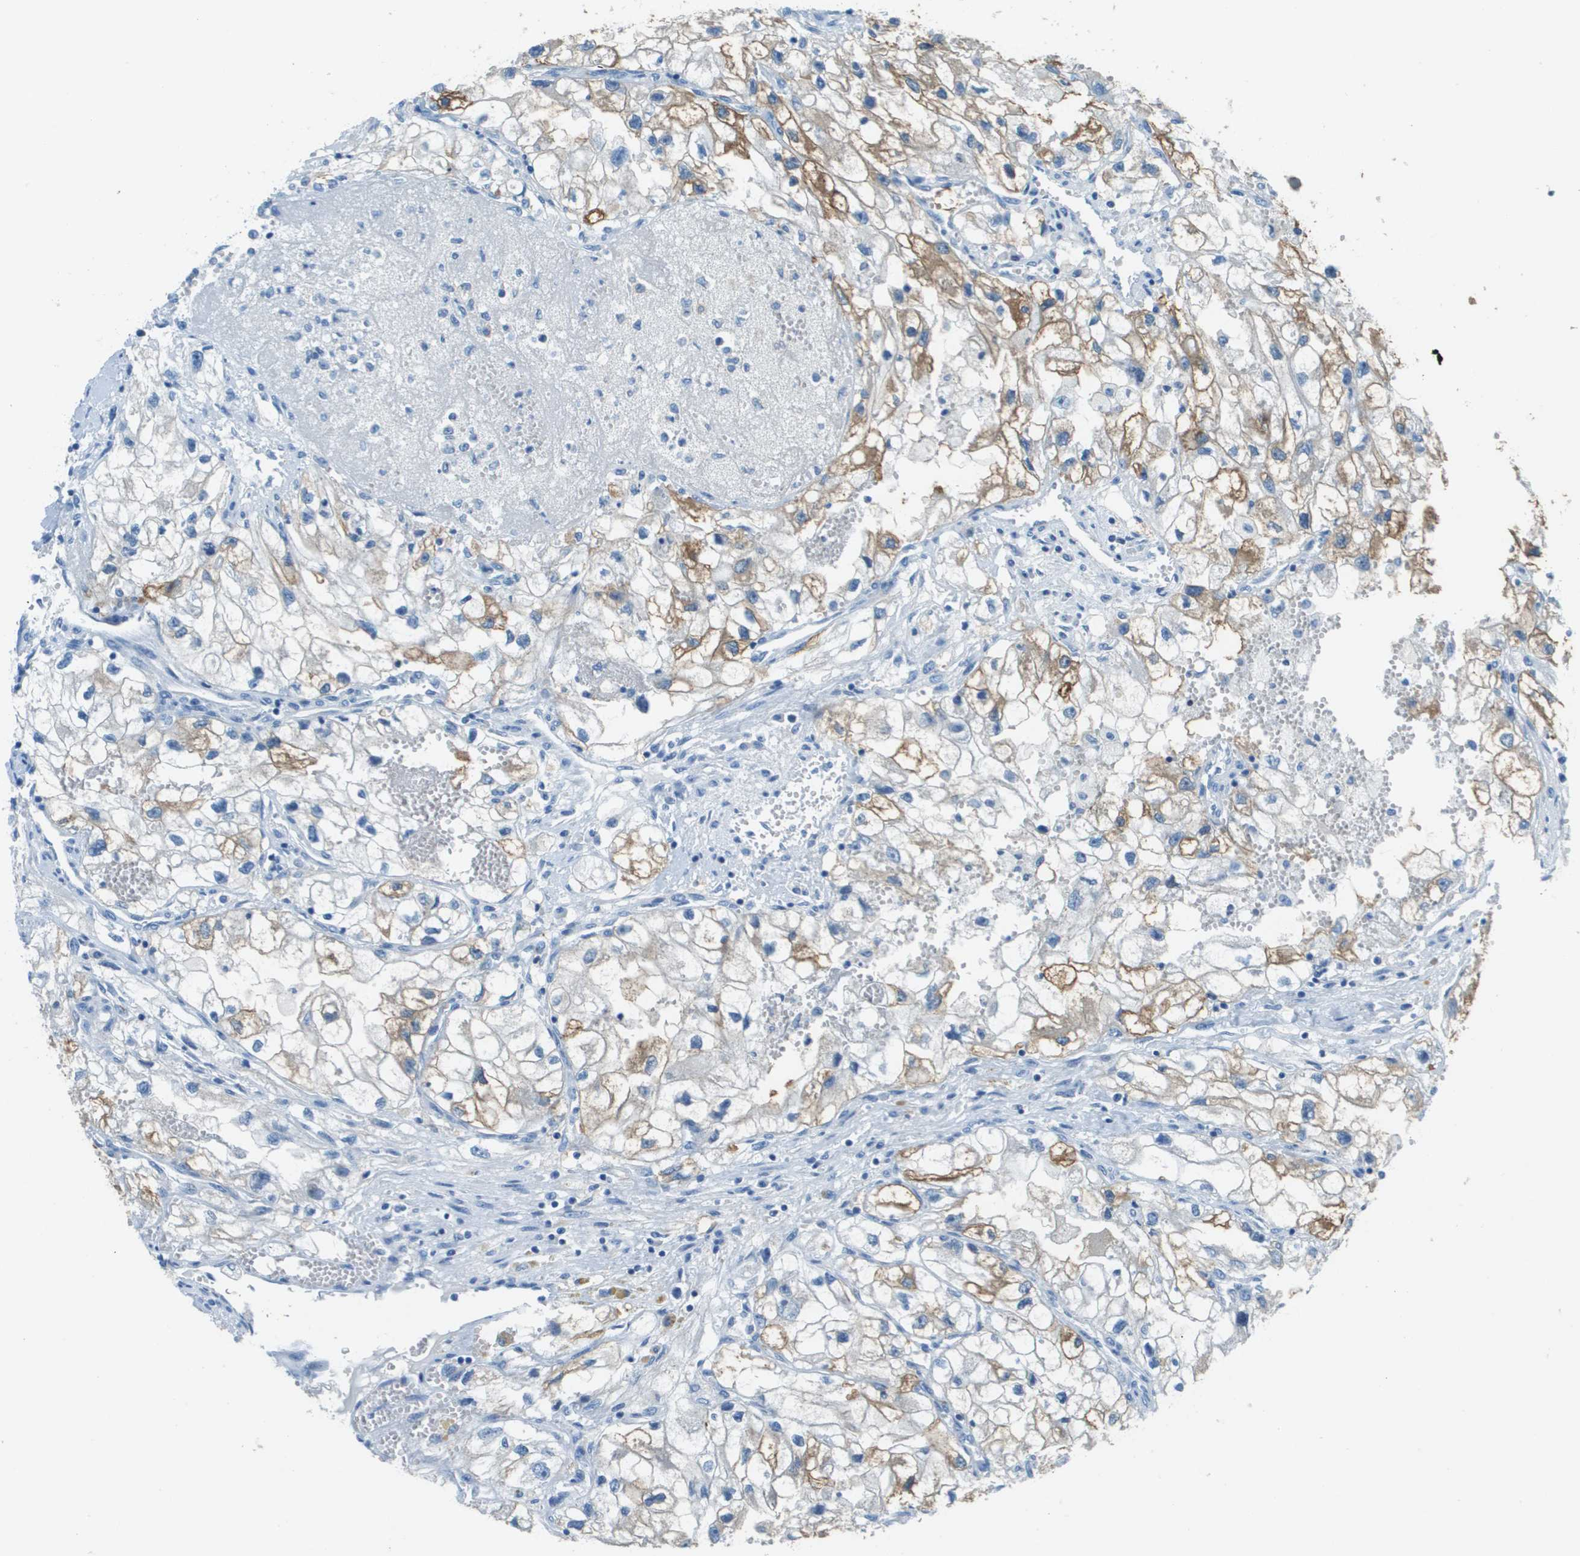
{"staining": {"intensity": "moderate", "quantity": "25%-75%", "location": "cytoplasmic/membranous"}, "tissue": "renal cancer", "cell_type": "Tumor cells", "image_type": "cancer", "snomed": [{"axis": "morphology", "description": "Adenocarcinoma, NOS"}, {"axis": "topography", "description": "Kidney"}], "caption": "This is a histology image of immunohistochemistry staining of adenocarcinoma (renal), which shows moderate staining in the cytoplasmic/membranous of tumor cells.", "gene": "SLC16A10", "patient": {"sex": "female", "age": 70}}